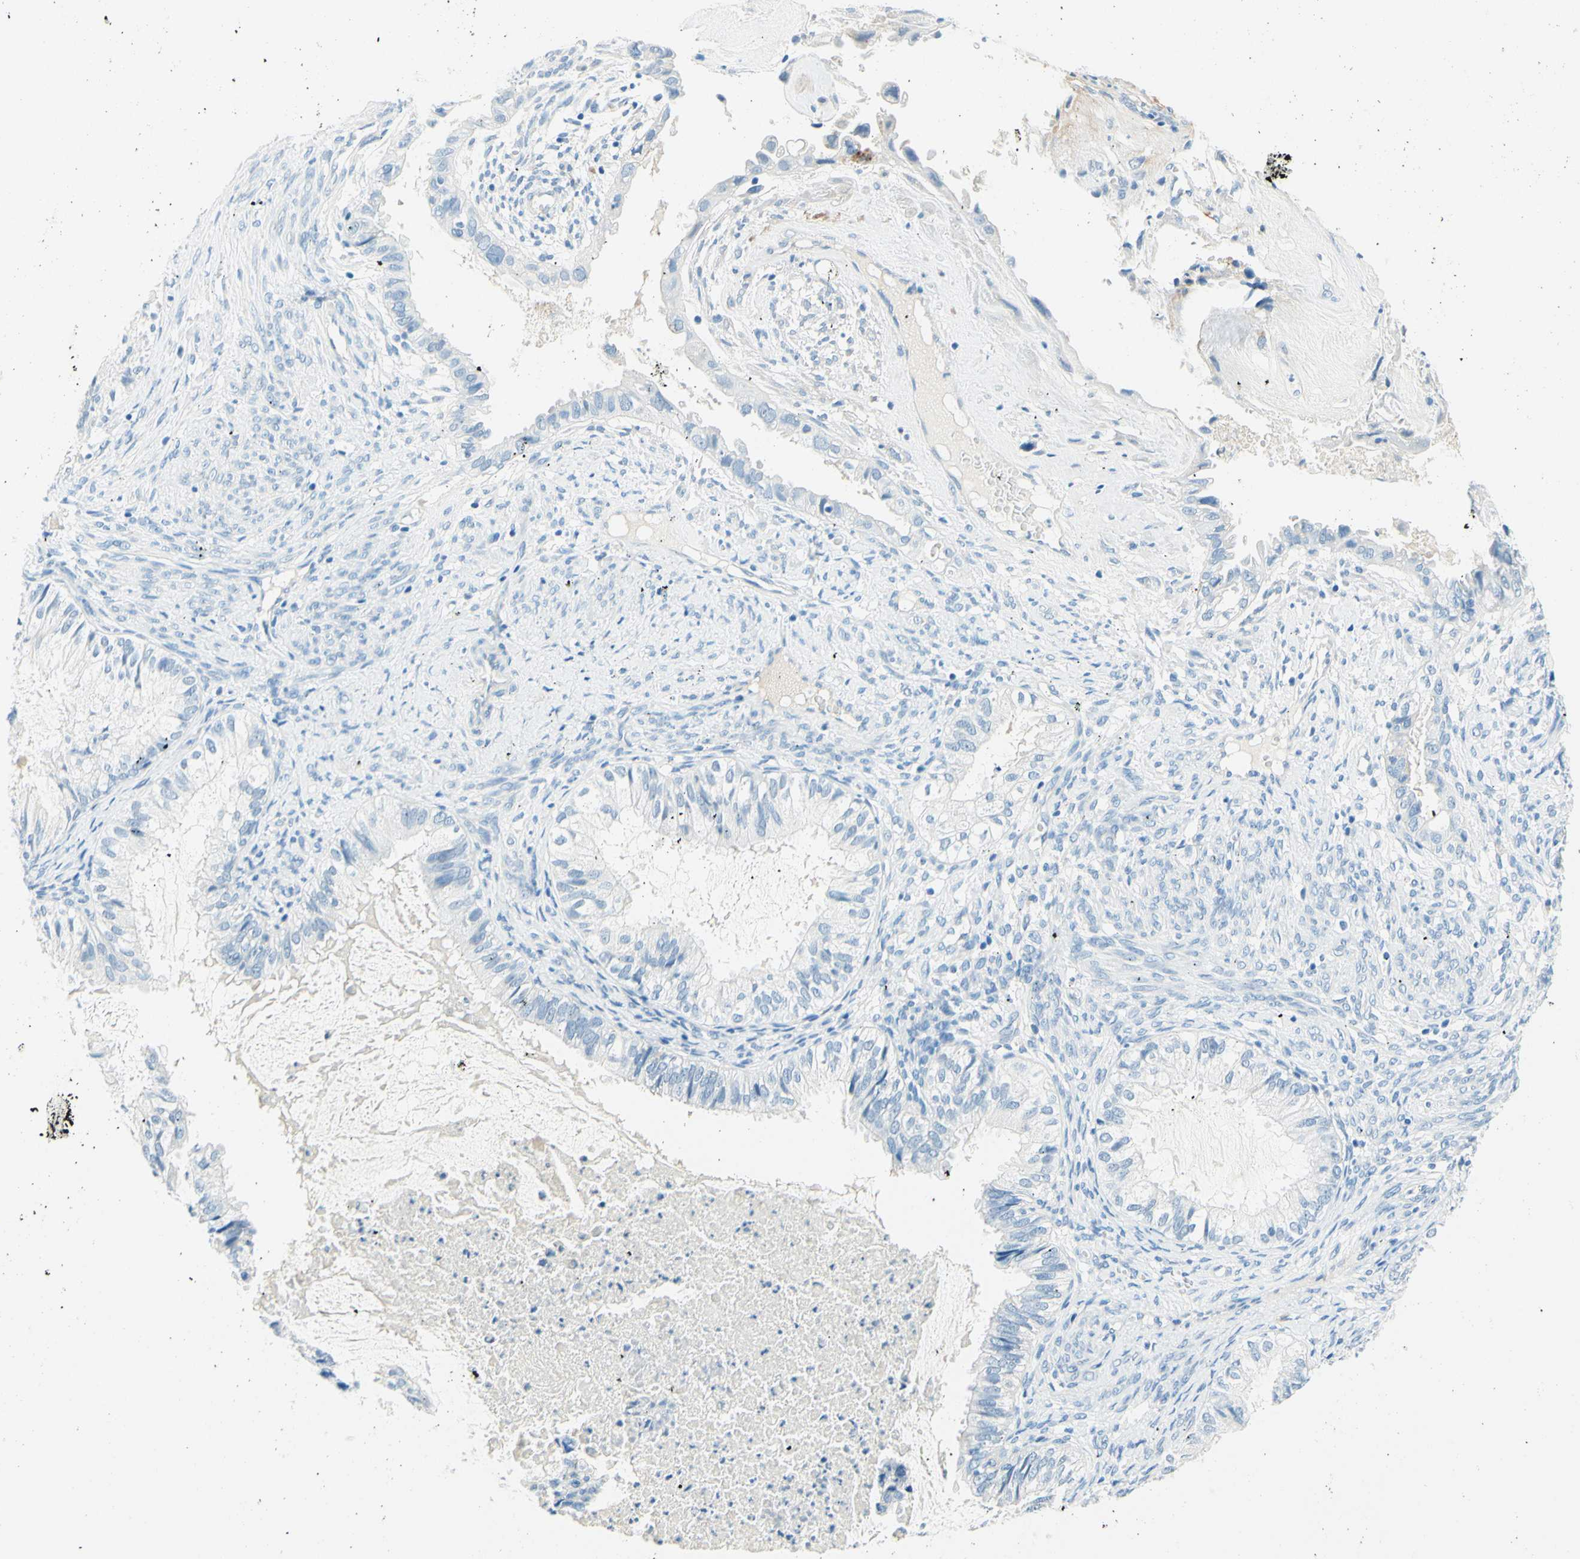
{"staining": {"intensity": "negative", "quantity": "none", "location": "none"}, "tissue": "cervical cancer", "cell_type": "Tumor cells", "image_type": "cancer", "snomed": [{"axis": "morphology", "description": "Normal tissue, NOS"}, {"axis": "morphology", "description": "Adenocarcinoma, NOS"}, {"axis": "topography", "description": "Cervix"}, {"axis": "topography", "description": "Endometrium"}], "caption": "A high-resolution histopathology image shows immunohistochemistry staining of cervical cancer (adenocarcinoma), which exhibits no significant expression in tumor cells.", "gene": "PASD1", "patient": {"sex": "female", "age": 86}}